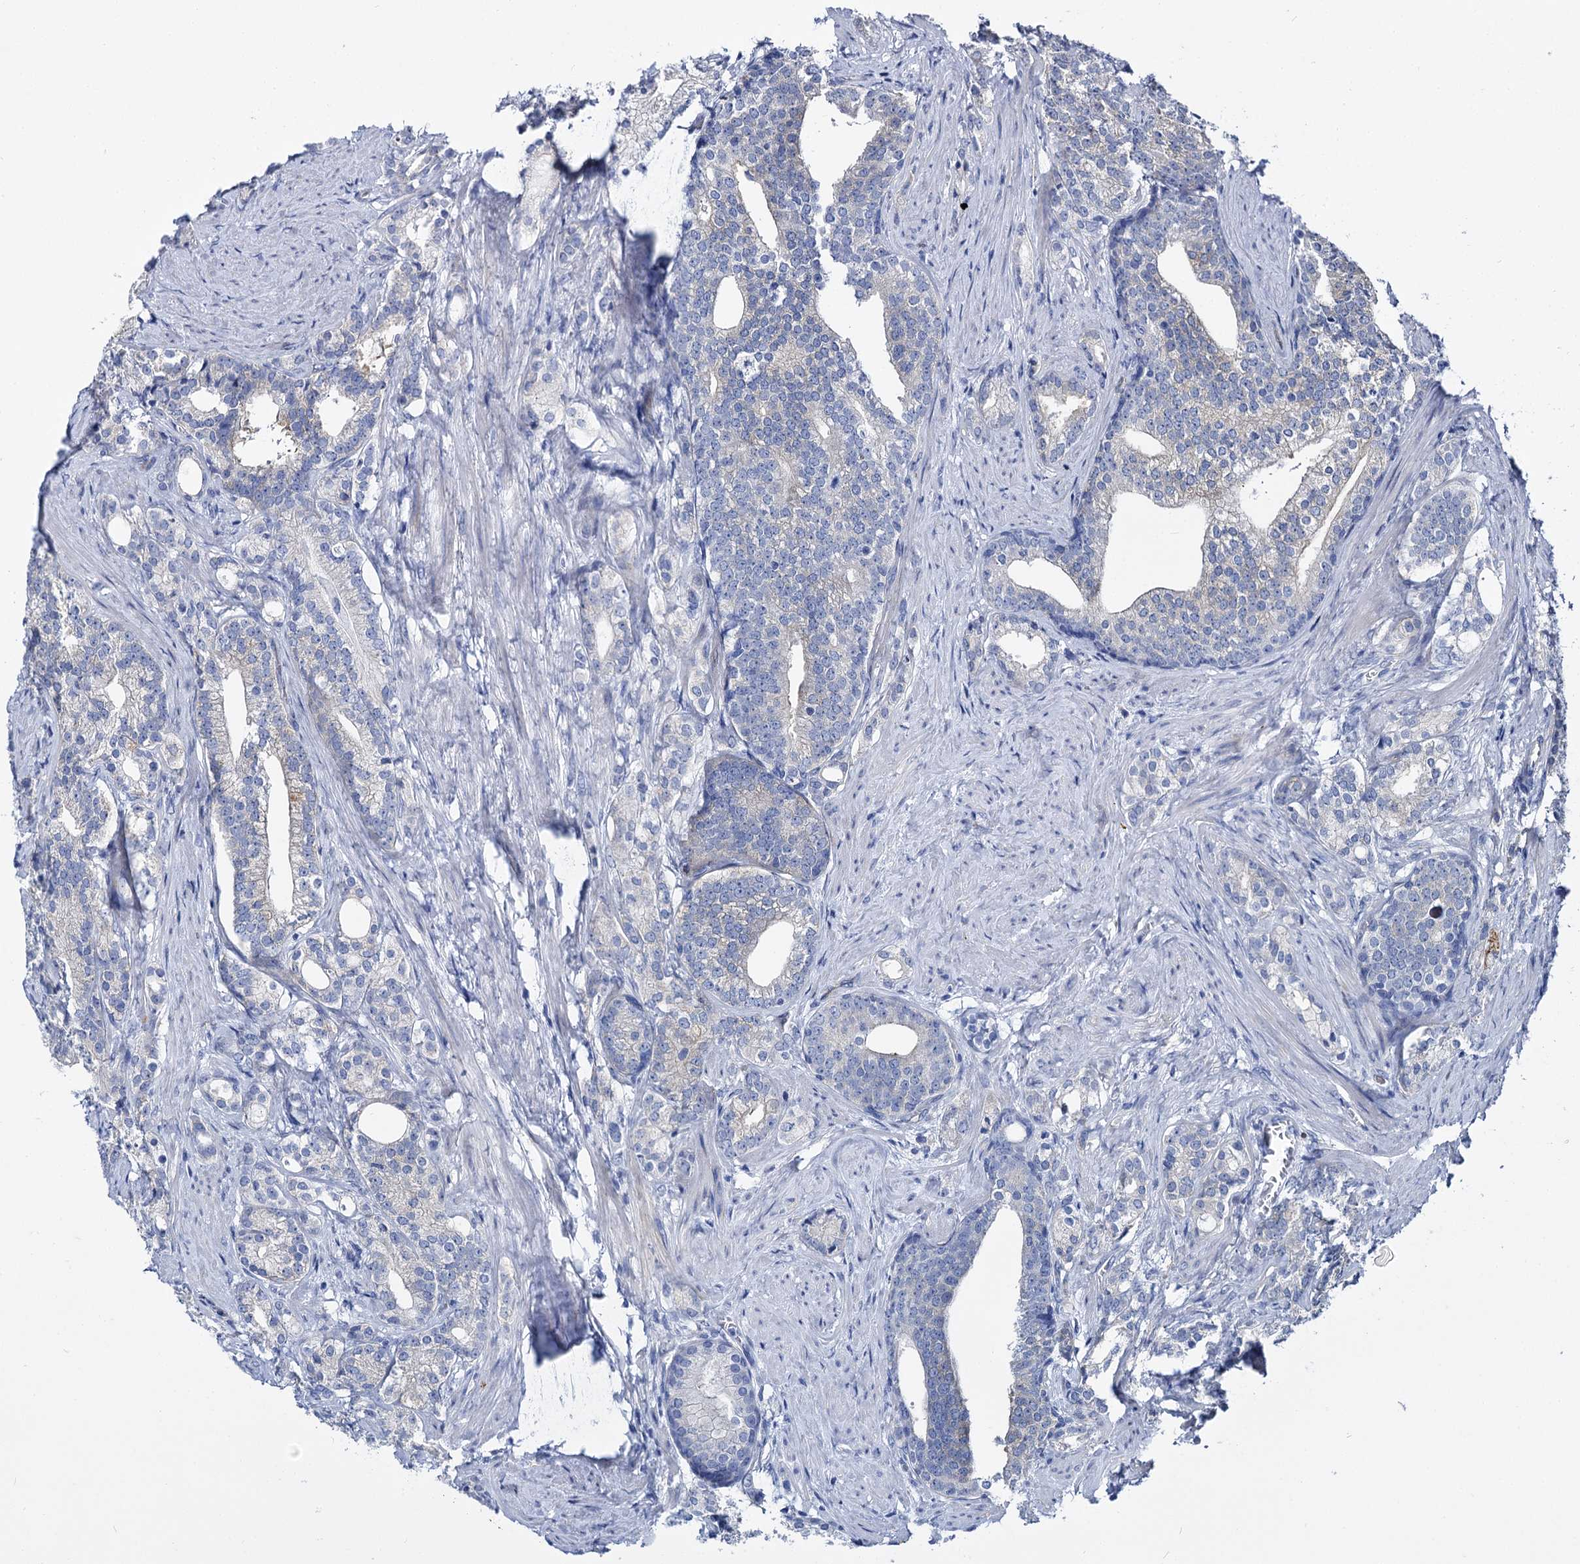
{"staining": {"intensity": "negative", "quantity": "none", "location": "none"}, "tissue": "prostate cancer", "cell_type": "Tumor cells", "image_type": "cancer", "snomed": [{"axis": "morphology", "description": "Adenocarcinoma, Low grade"}, {"axis": "topography", "description": "Prostate"}], "caption": "There is no significant positivity in tumor cells of prostate cancer (low-grade adenocarcinoma). The staining was performed using DAB to visualize the protein expression in brown, while the nuclei were stained in blue with hematoxylin (Magnification: 20x).", "gene": "CBFB", "patient": {"sex": "male", "age": 71}}